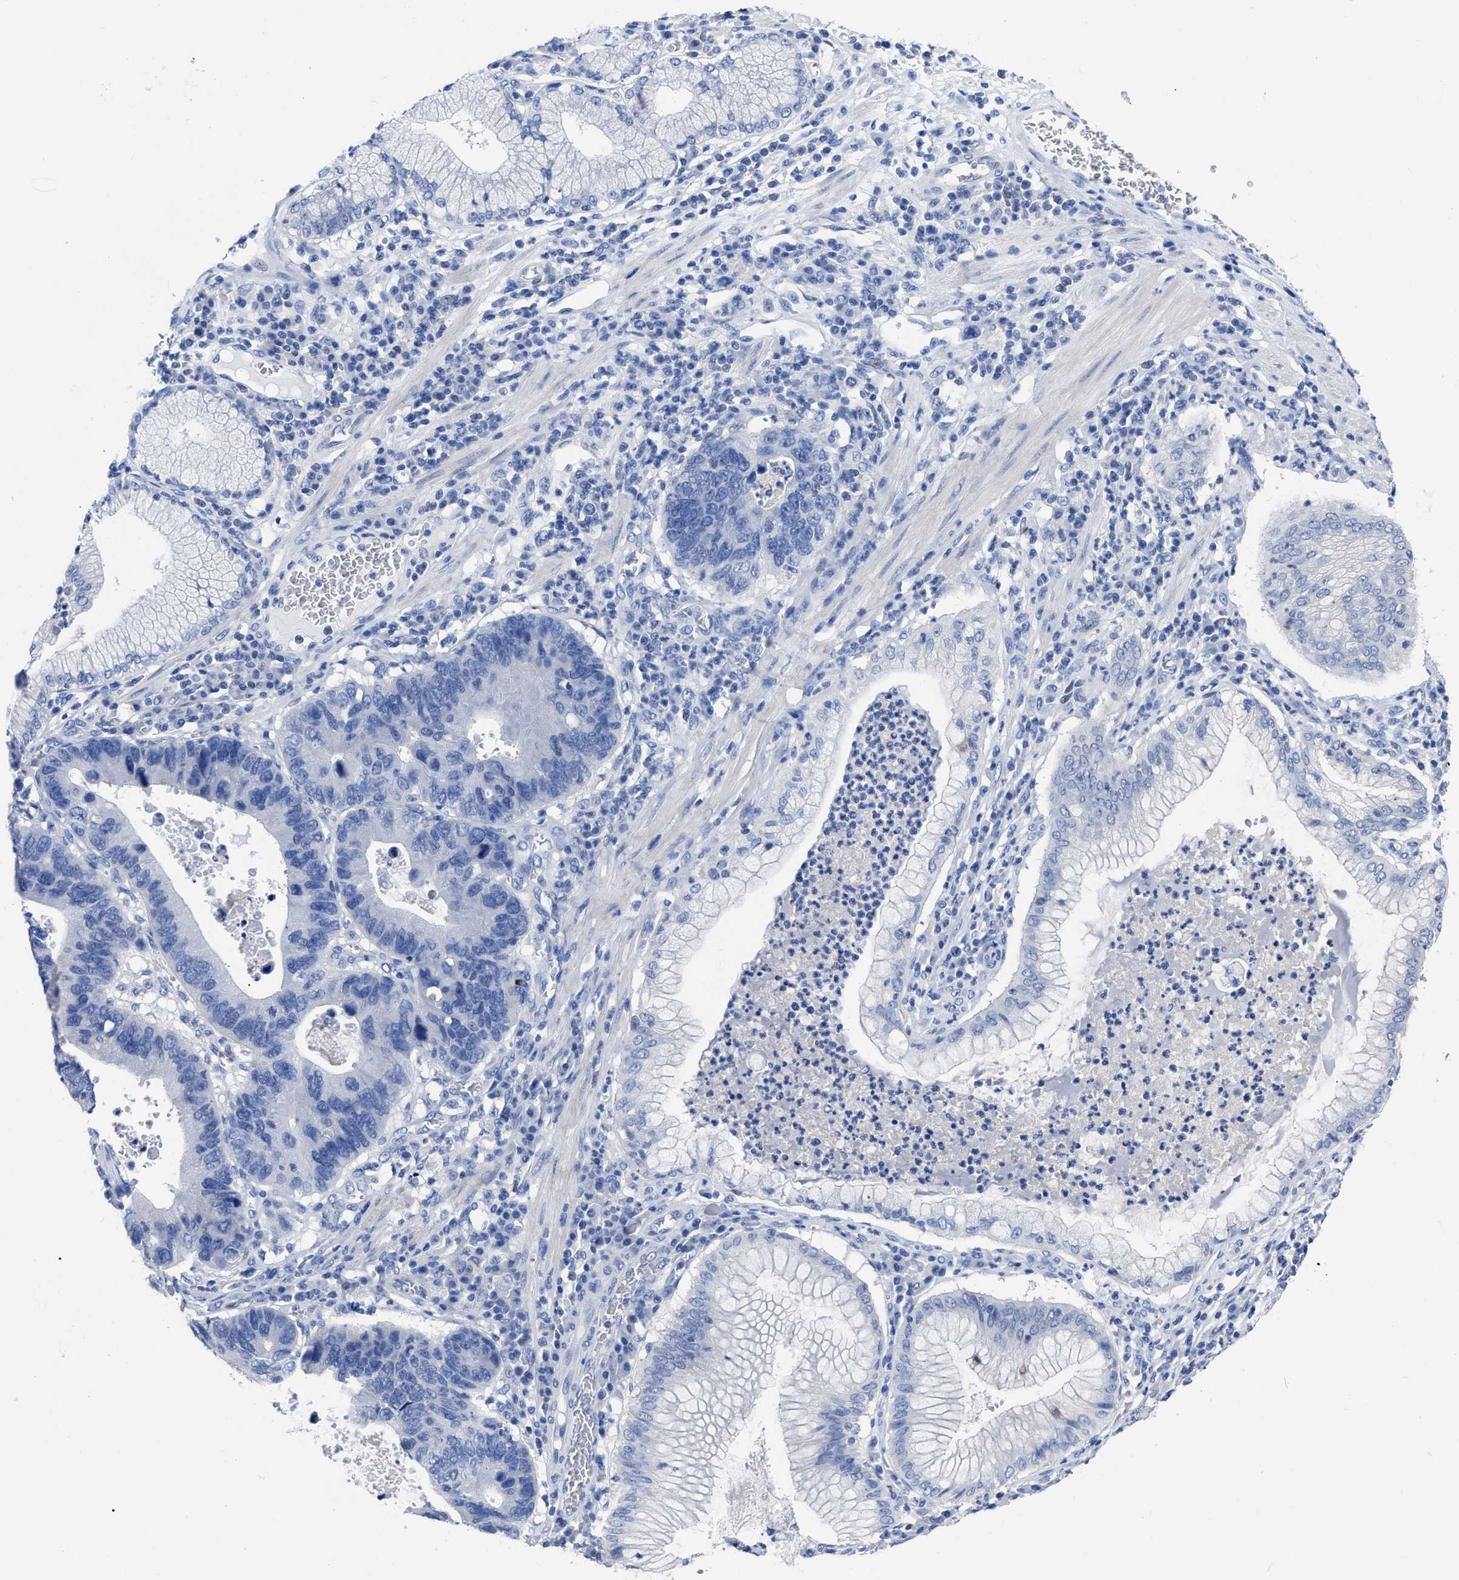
{"staining": {"intensity": "negative", "quantity": "none", "location": "none"}, "tissue": "stomach cancer", "cell_type": "Tumor cells", "image_type": "cancer", "snomed": [{"axis": "morphology", "description": "Adenocarcinoma, NOS"}, {"axis": "topography", "description": "Stomach"}], "caption": "DAB (3,3'-diaminobenzidine) immunohistochemical staining of human adenocarcinoma (stomach) displays no significant expression in tumor cells. (DAB IHC, high magnification).", "gene": "ANXA13", "patient": {"sex": "male", "age": 59}}